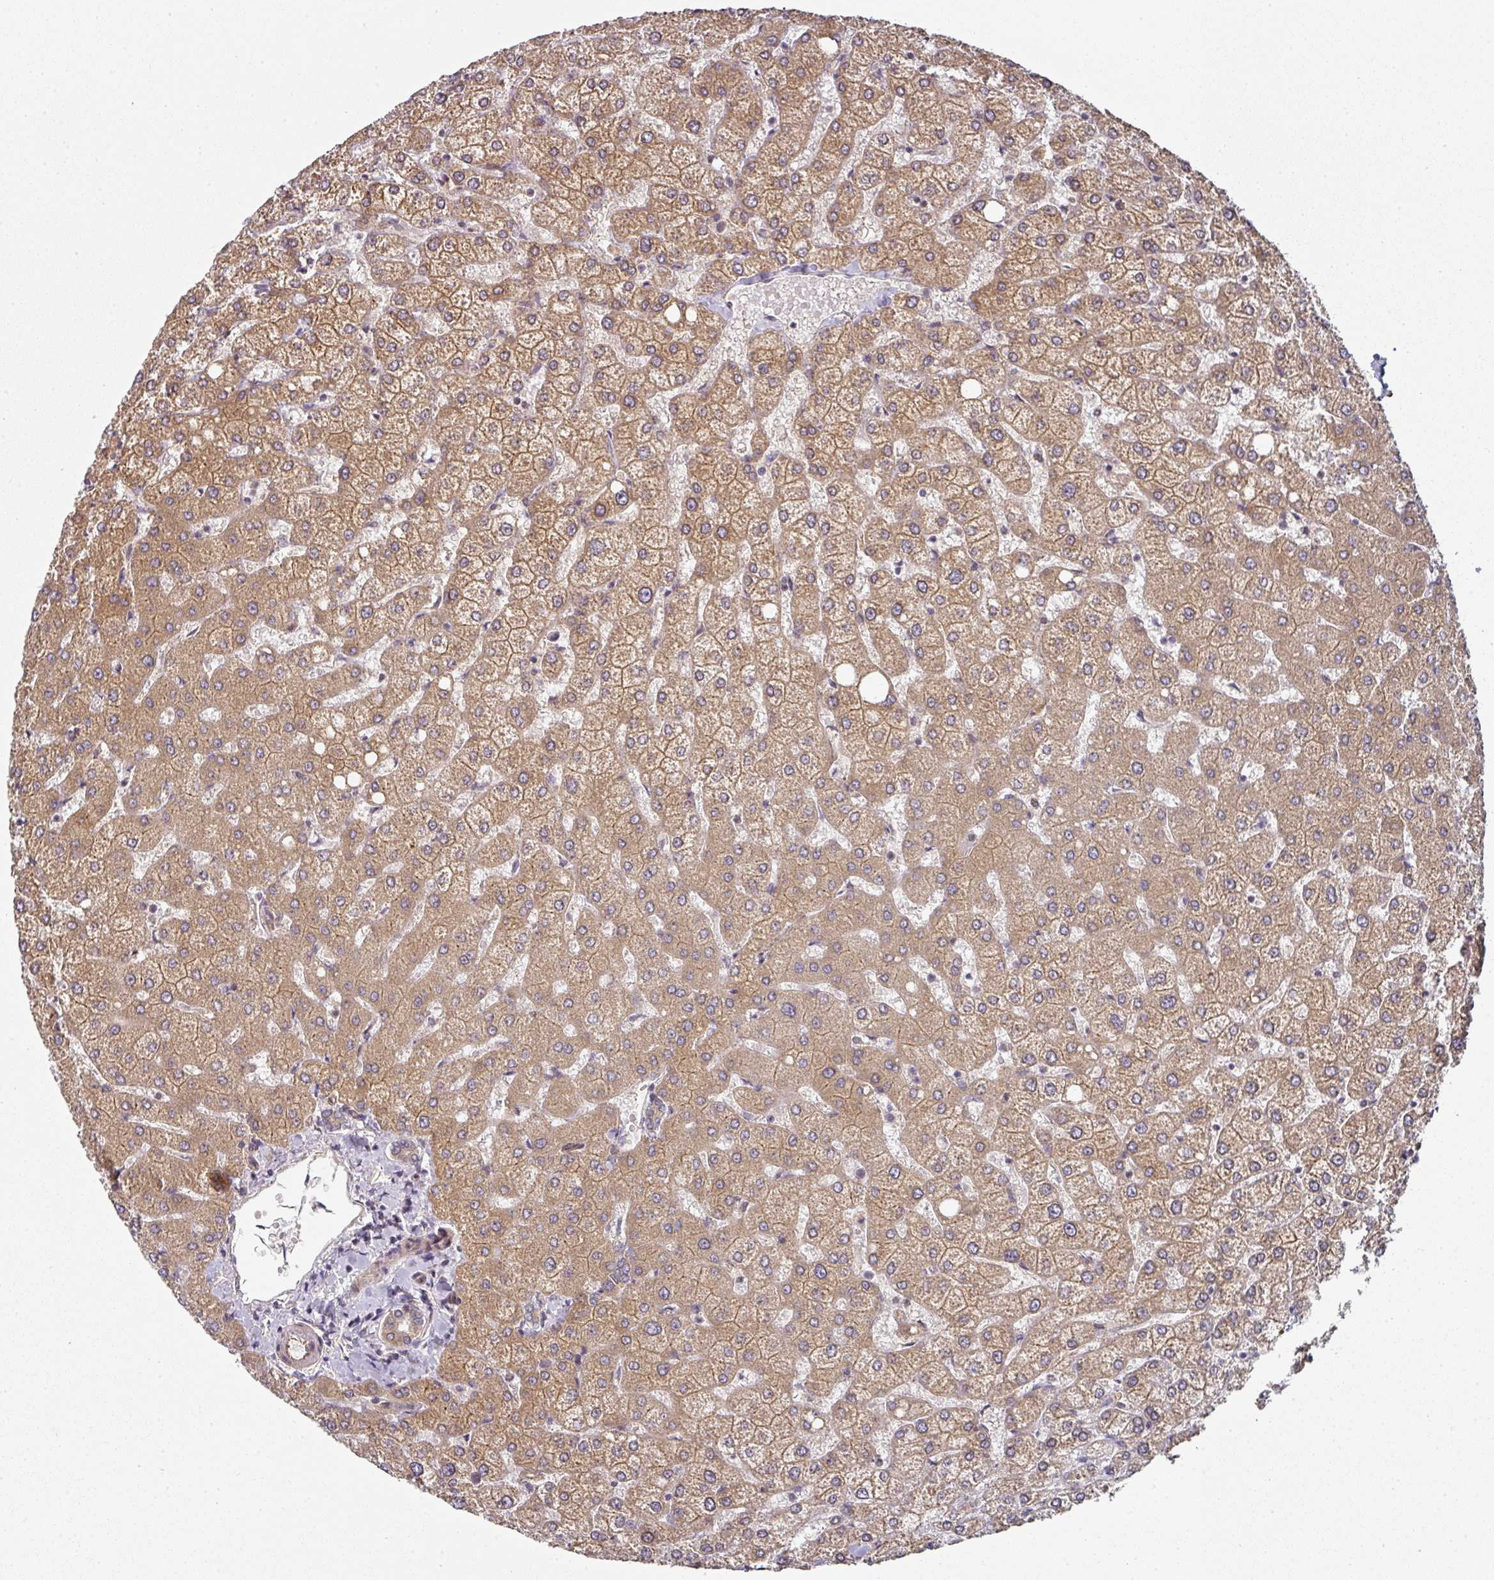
{"staining": {"intensity": "weak", "quantity": ">75%", "location": "cytoplasmic/membranous"}, "tissue": "liver", "cell_type": "Cholangiocytes", "image_type": "normal", "snomed": [{"axis": "morphology", "description": "Normal tissue, NOS"}, {"axis": "topography", "description": "Liver"}], "caption": "About >75% of cholangiocytes in normal liver display weak cytoplasmic/membranous protein positivity as visualized by brown immunohistochemical staining.", "gene": "MAP2K2", "patient": {"sex": "female", "age": 54}}